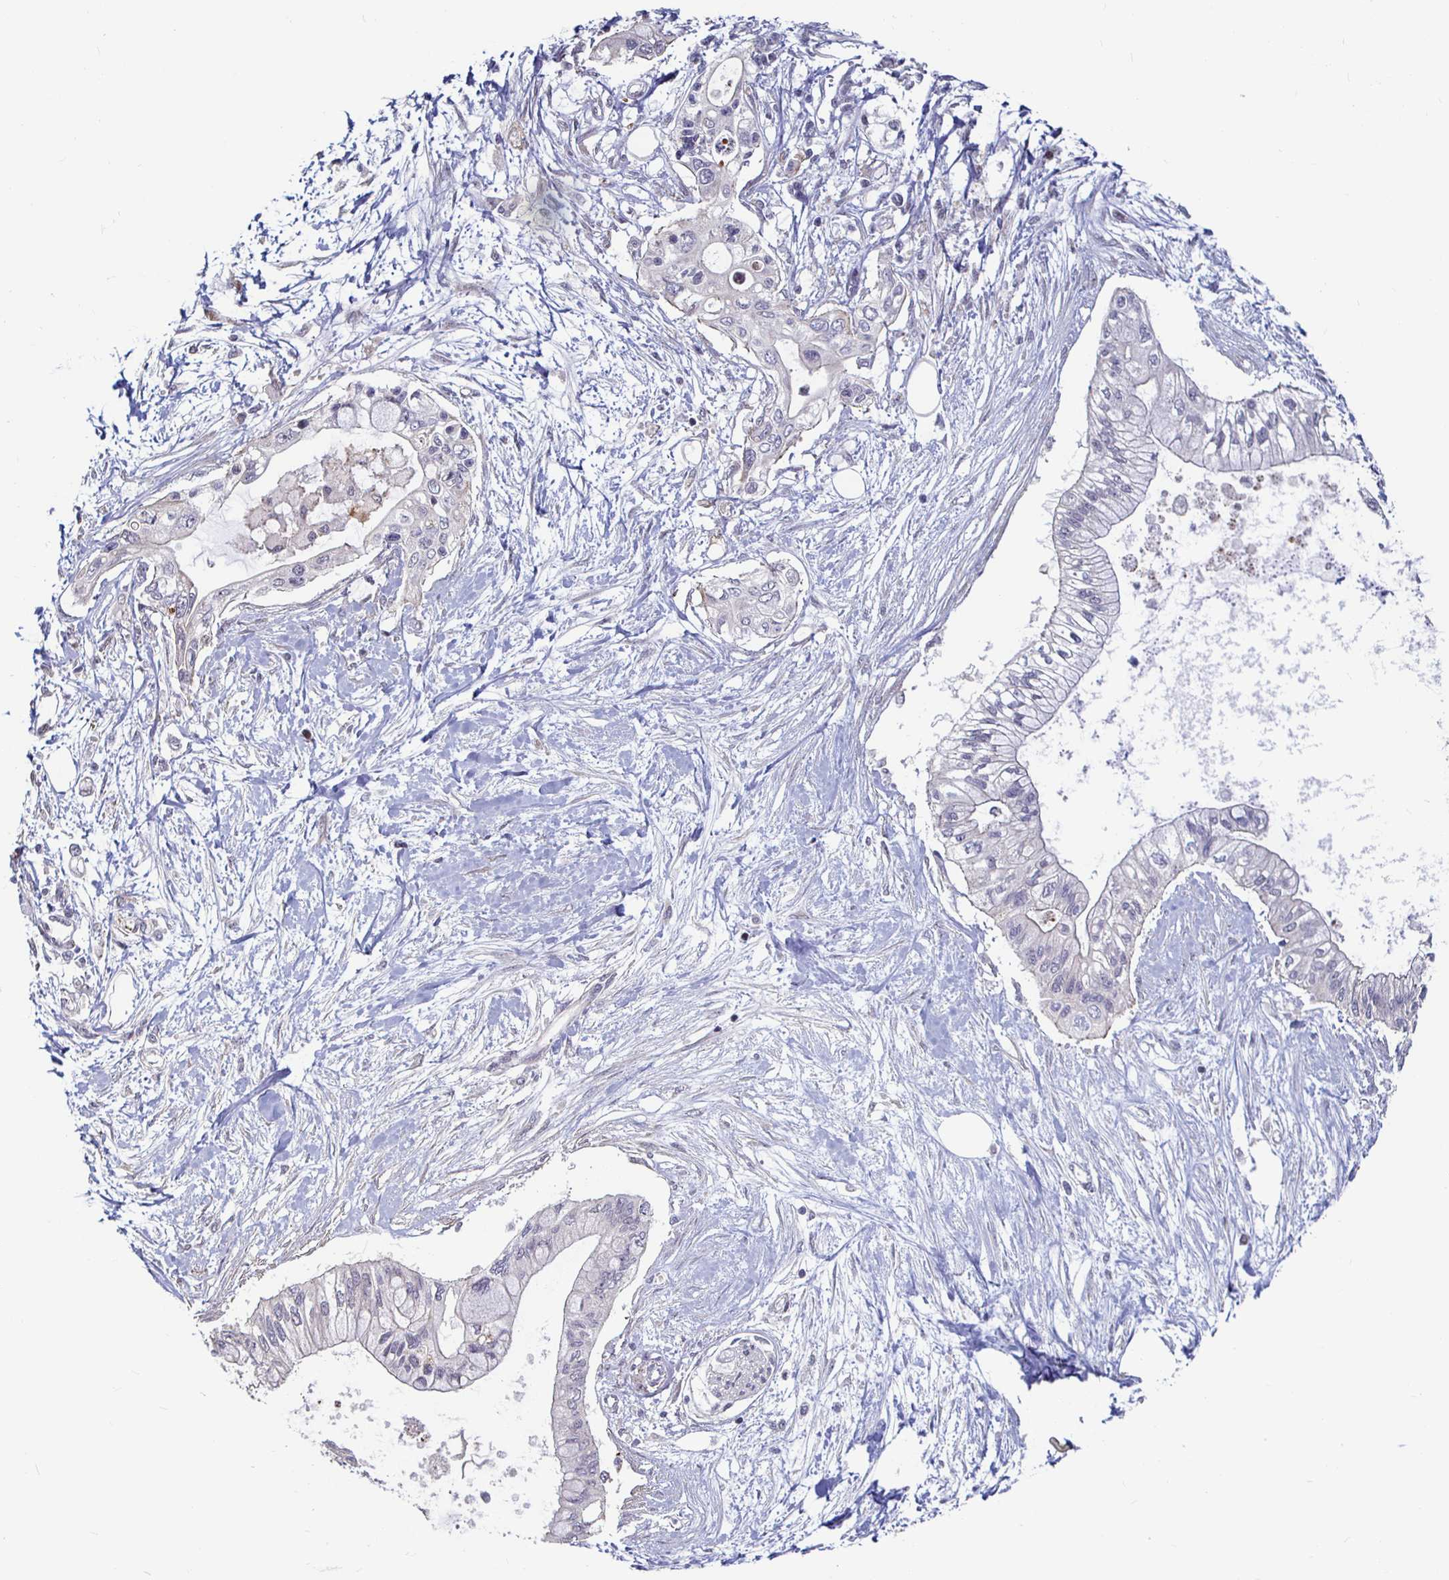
{"staining": {"intensity": "negative", "quantity": "none", "location": "none"}, "tissue": "pancreatic cancer", "cell_type": "Tumor cells", "image_type": "cancer", "snomed": [{"axis": "morphology", "description": "Adenocarcinoma, NOS"}, {"axis": "topography", "description": "Pancreas"}], "caption": "This is an immunohistochemistry photomicrograph of human adenocarcinoma (pancreatic). There is no staining in tumor cells.", "gene": "CAPN11", "patient": {"sex": "female", "age": 77}}